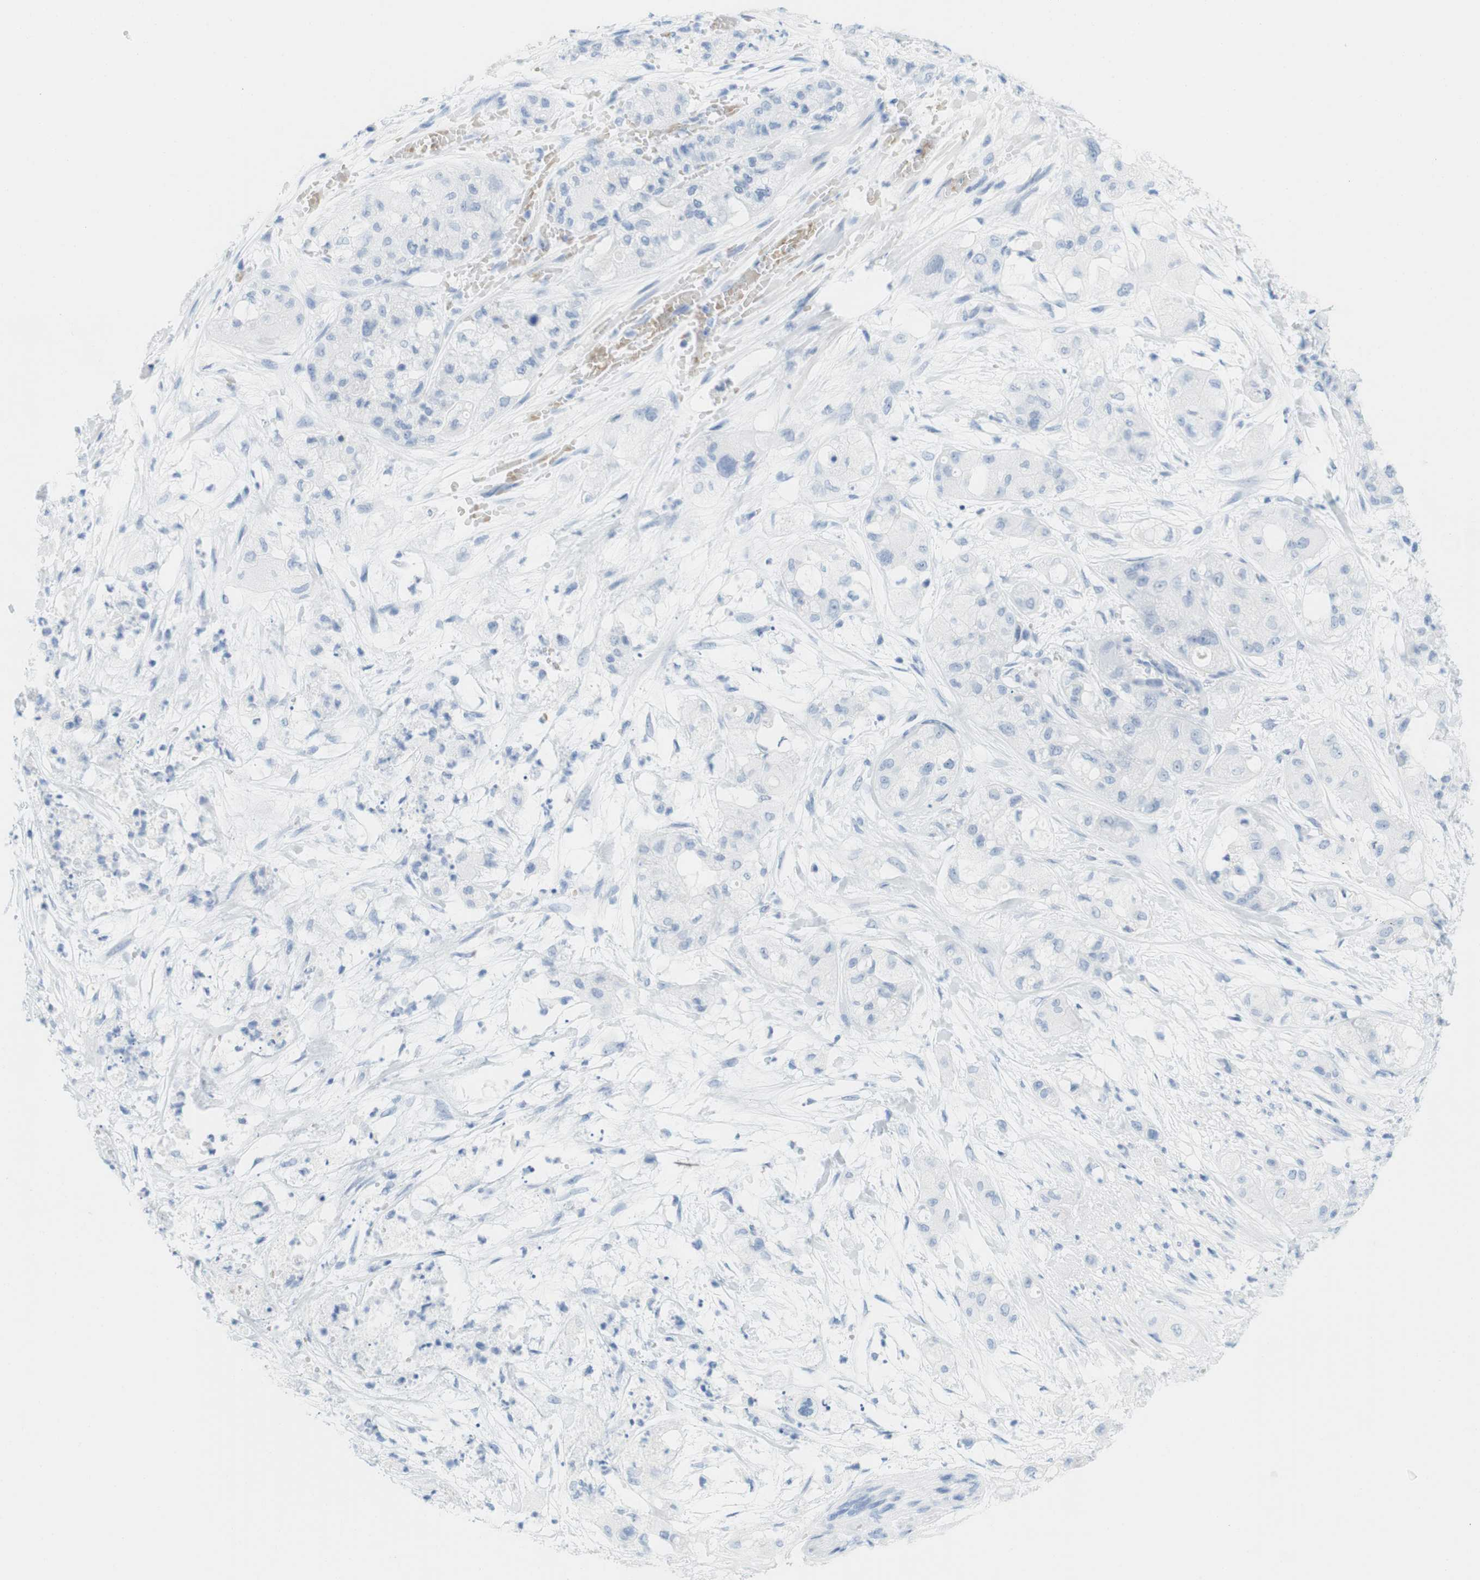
{"staining": {"intensity": "negative", "quantity": "none", "location": "none"}, "tissue": "pancreatic cancer", "cell_type": "Tumor cells", "image_type": "cancer", "snomed": [{"axis": "morphology", "description": "Adenocarcinoma, NOS"}, {"axis": "topography", "description": "Pancreas"}], "caption": "This micrograph is of pancreatic cancer (adenocarcinoma) stained with immunohistochemistry to label a protein in brown with the nuclei are counter-stained blue. There is no positivity in tumor cells. Brightfield microscopy of IHC stained with DAB (3,3'-diaminobenzidine) (brown) and hematoxylin (blue), captured at high magnification.", "gene": "TNNT2", "patient": {"sex": "female", "age": 78}}